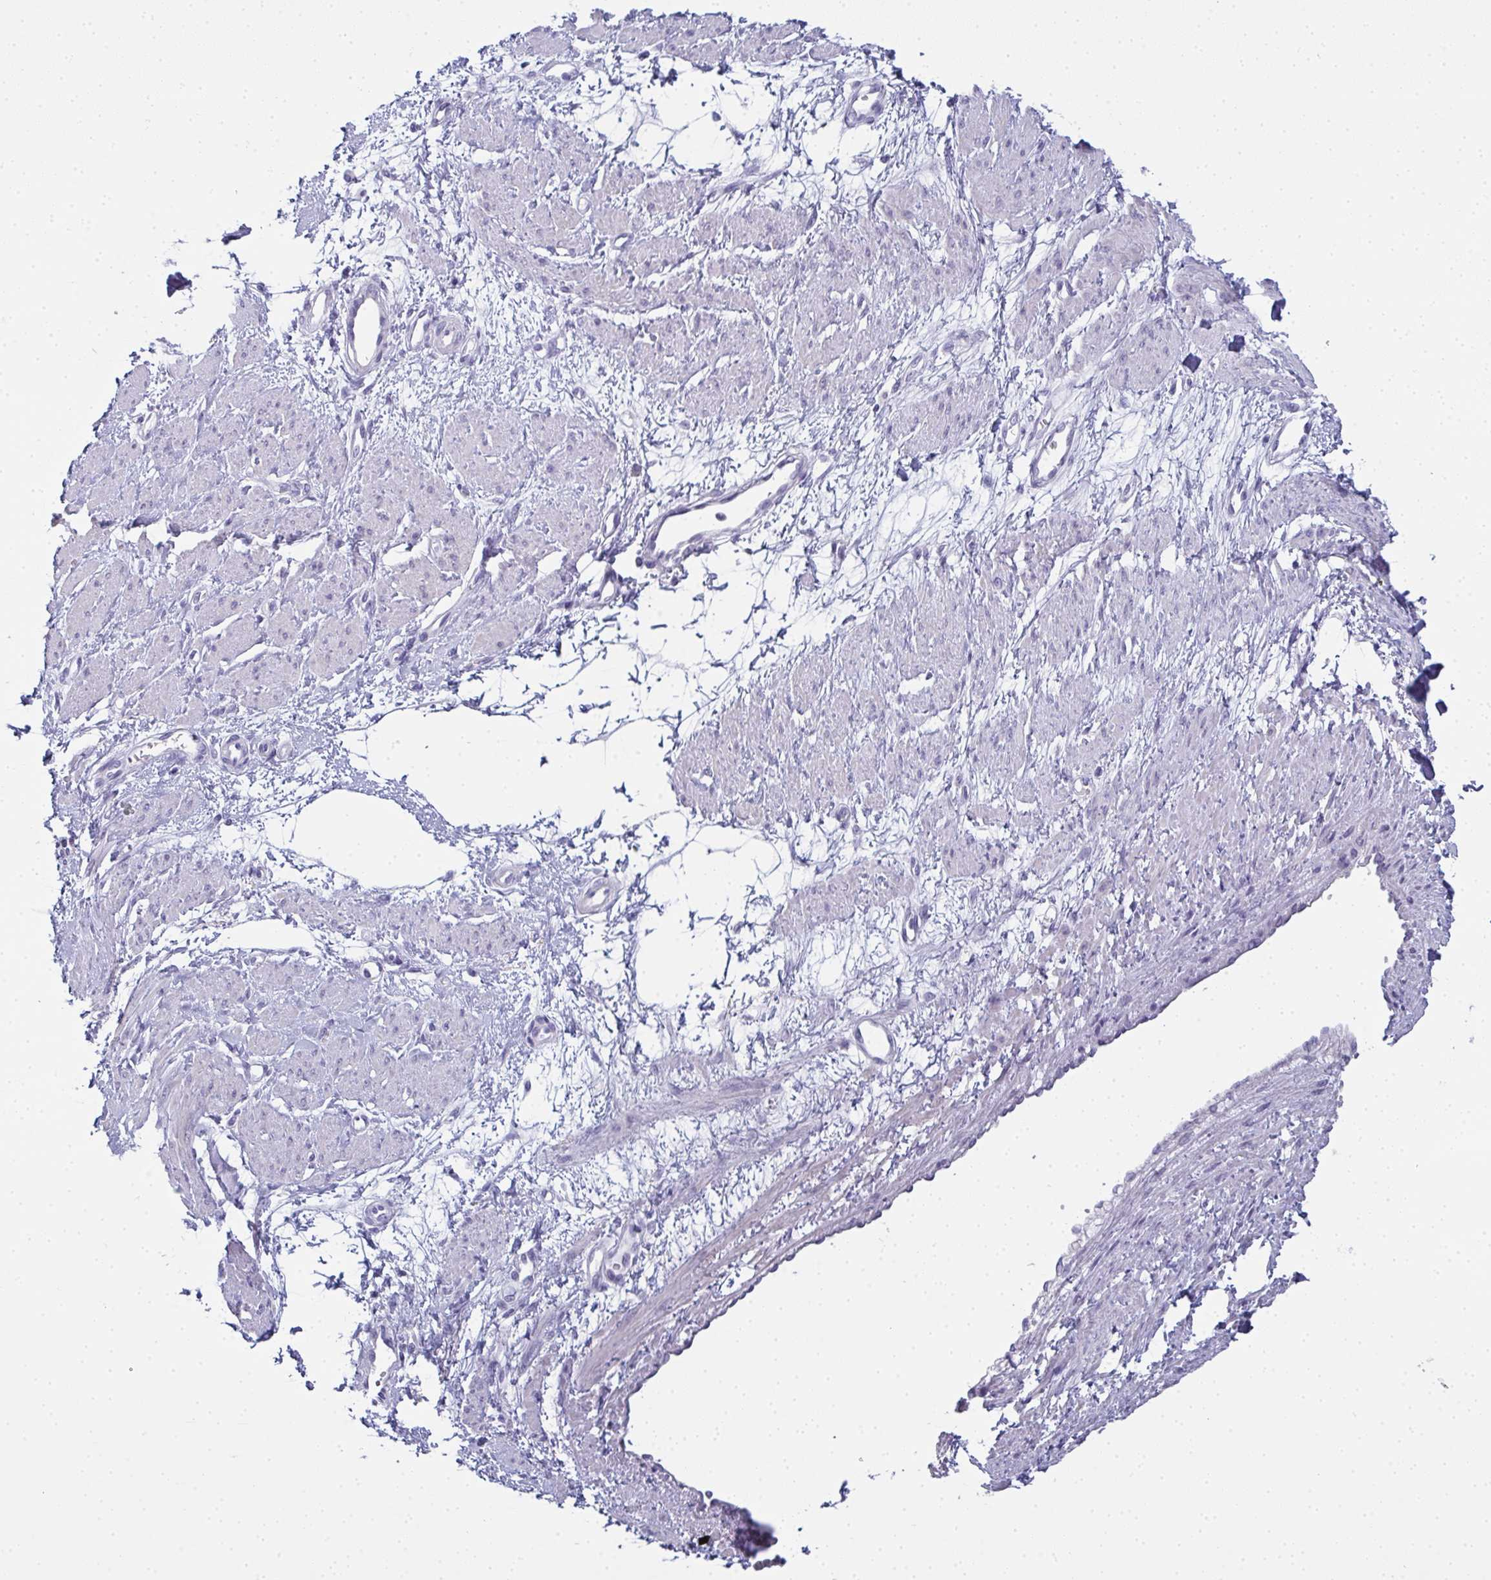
{"staining": {"intensity": "negative", "quantity": "none", "location": "none"}, "tissue": "smooth muscle", "cell_type": "Smooth muscle cells", "image_type": "normal", "snomed": [{"axis": "morphology", "description": "Normal tissue, NOS"}, {"axis": "topography", "description": "Smooth muscle"}, {"axis": "topography", "description": "Uterus"}], "caption": "Protein analysis of benign smooth muscle exhibits no significant expression in smooth muscle cells.", "gene": "SLC36A2", "patient": {"sex": "female", "age": 39}}